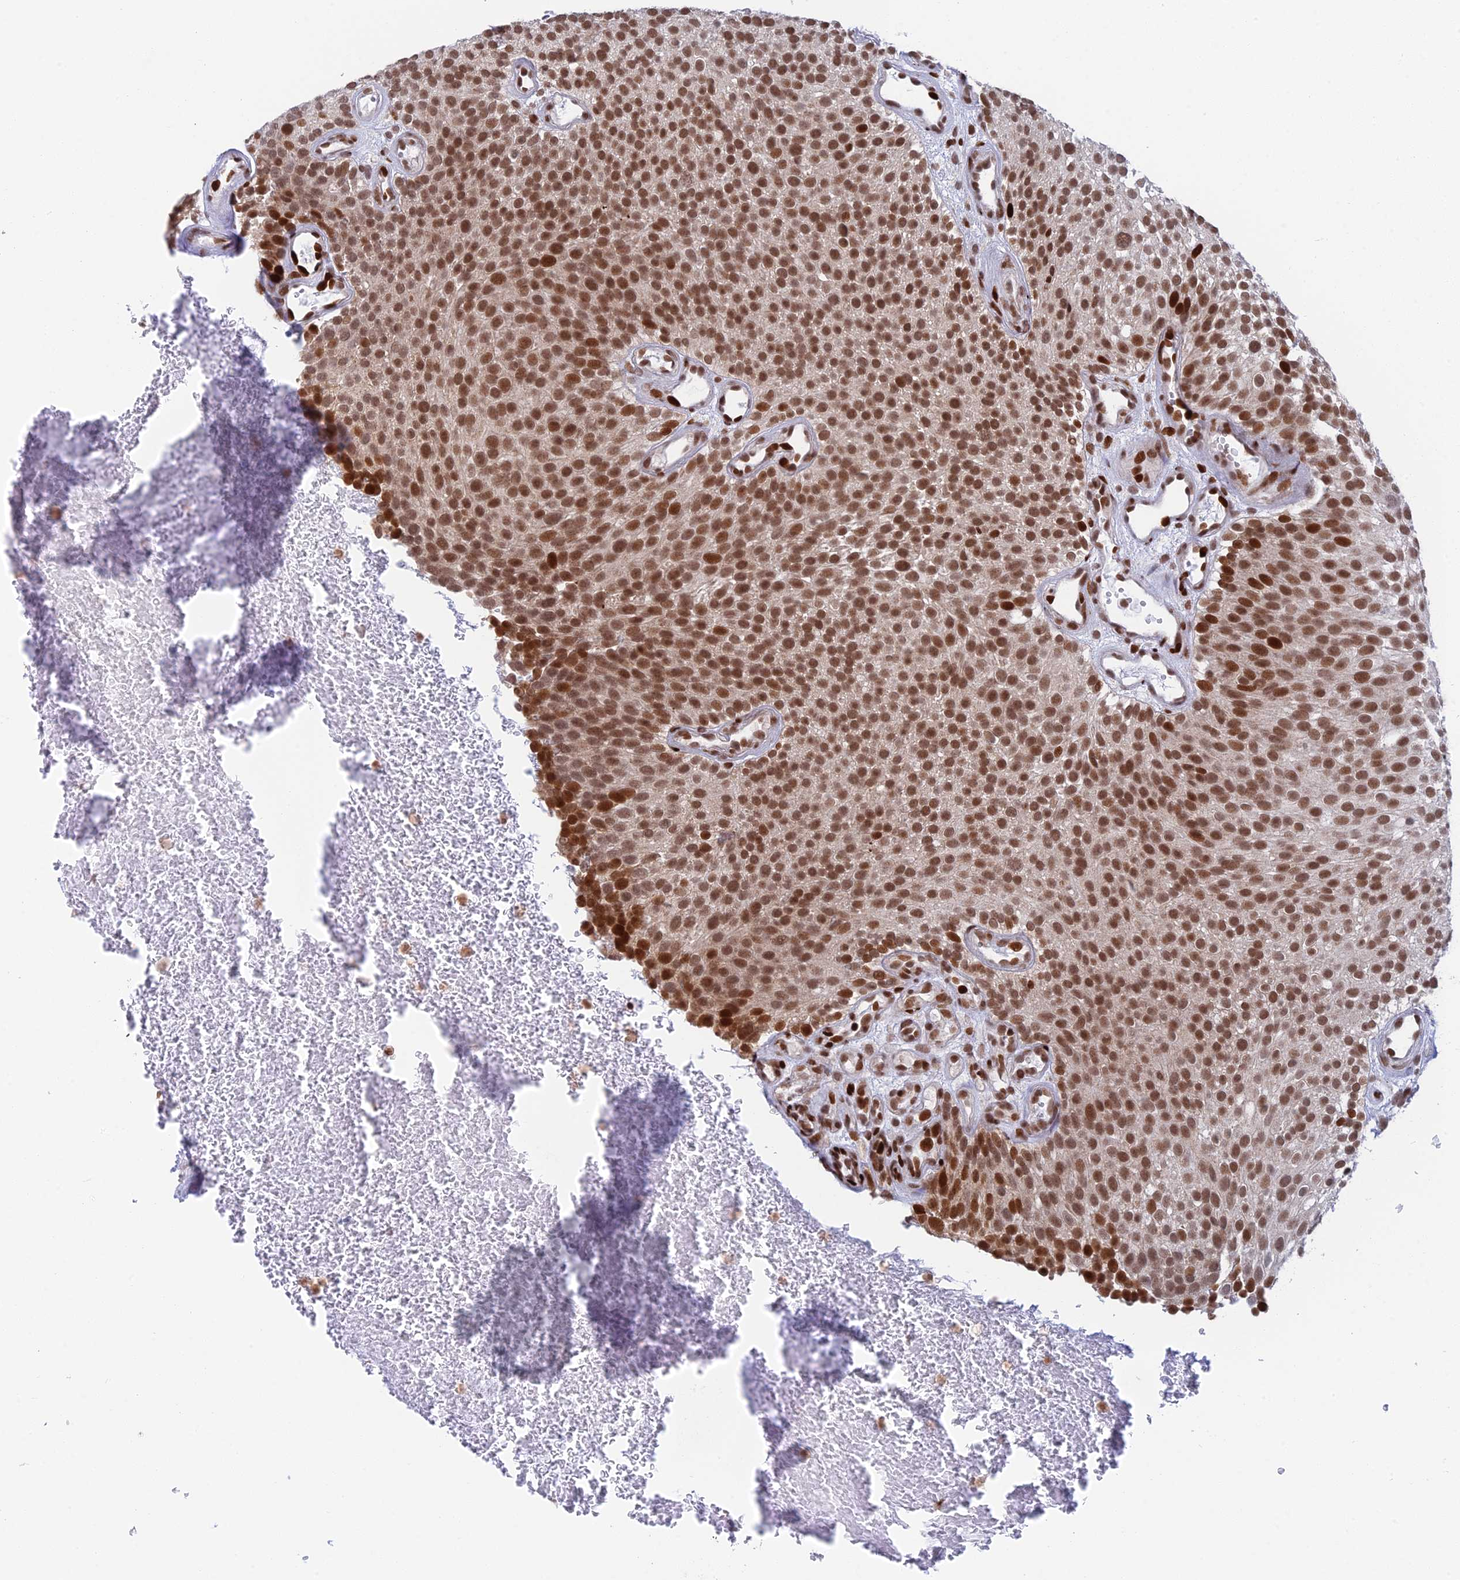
{"staining": {"intensity": "moderate", "quantity": ">75%", "location": "nuclear"}, "tissue": "urothelial cancer", "cell_type": "Tumor cells", "image_type": "cancer", "snomed": [{"axis": "morphology", "description": "Urothelial carcinoma, Low grade"}, {"axis": "topography", "description": "Urinary bladder"}], "caption": "Human urothelial carcinoma (low-grade) stained with a brown dye reveals moderate nuclear positive staining in about >75% of tumor cells.", "gene": "RPAP1", "patient": {"sex": "male", "age": 78}}